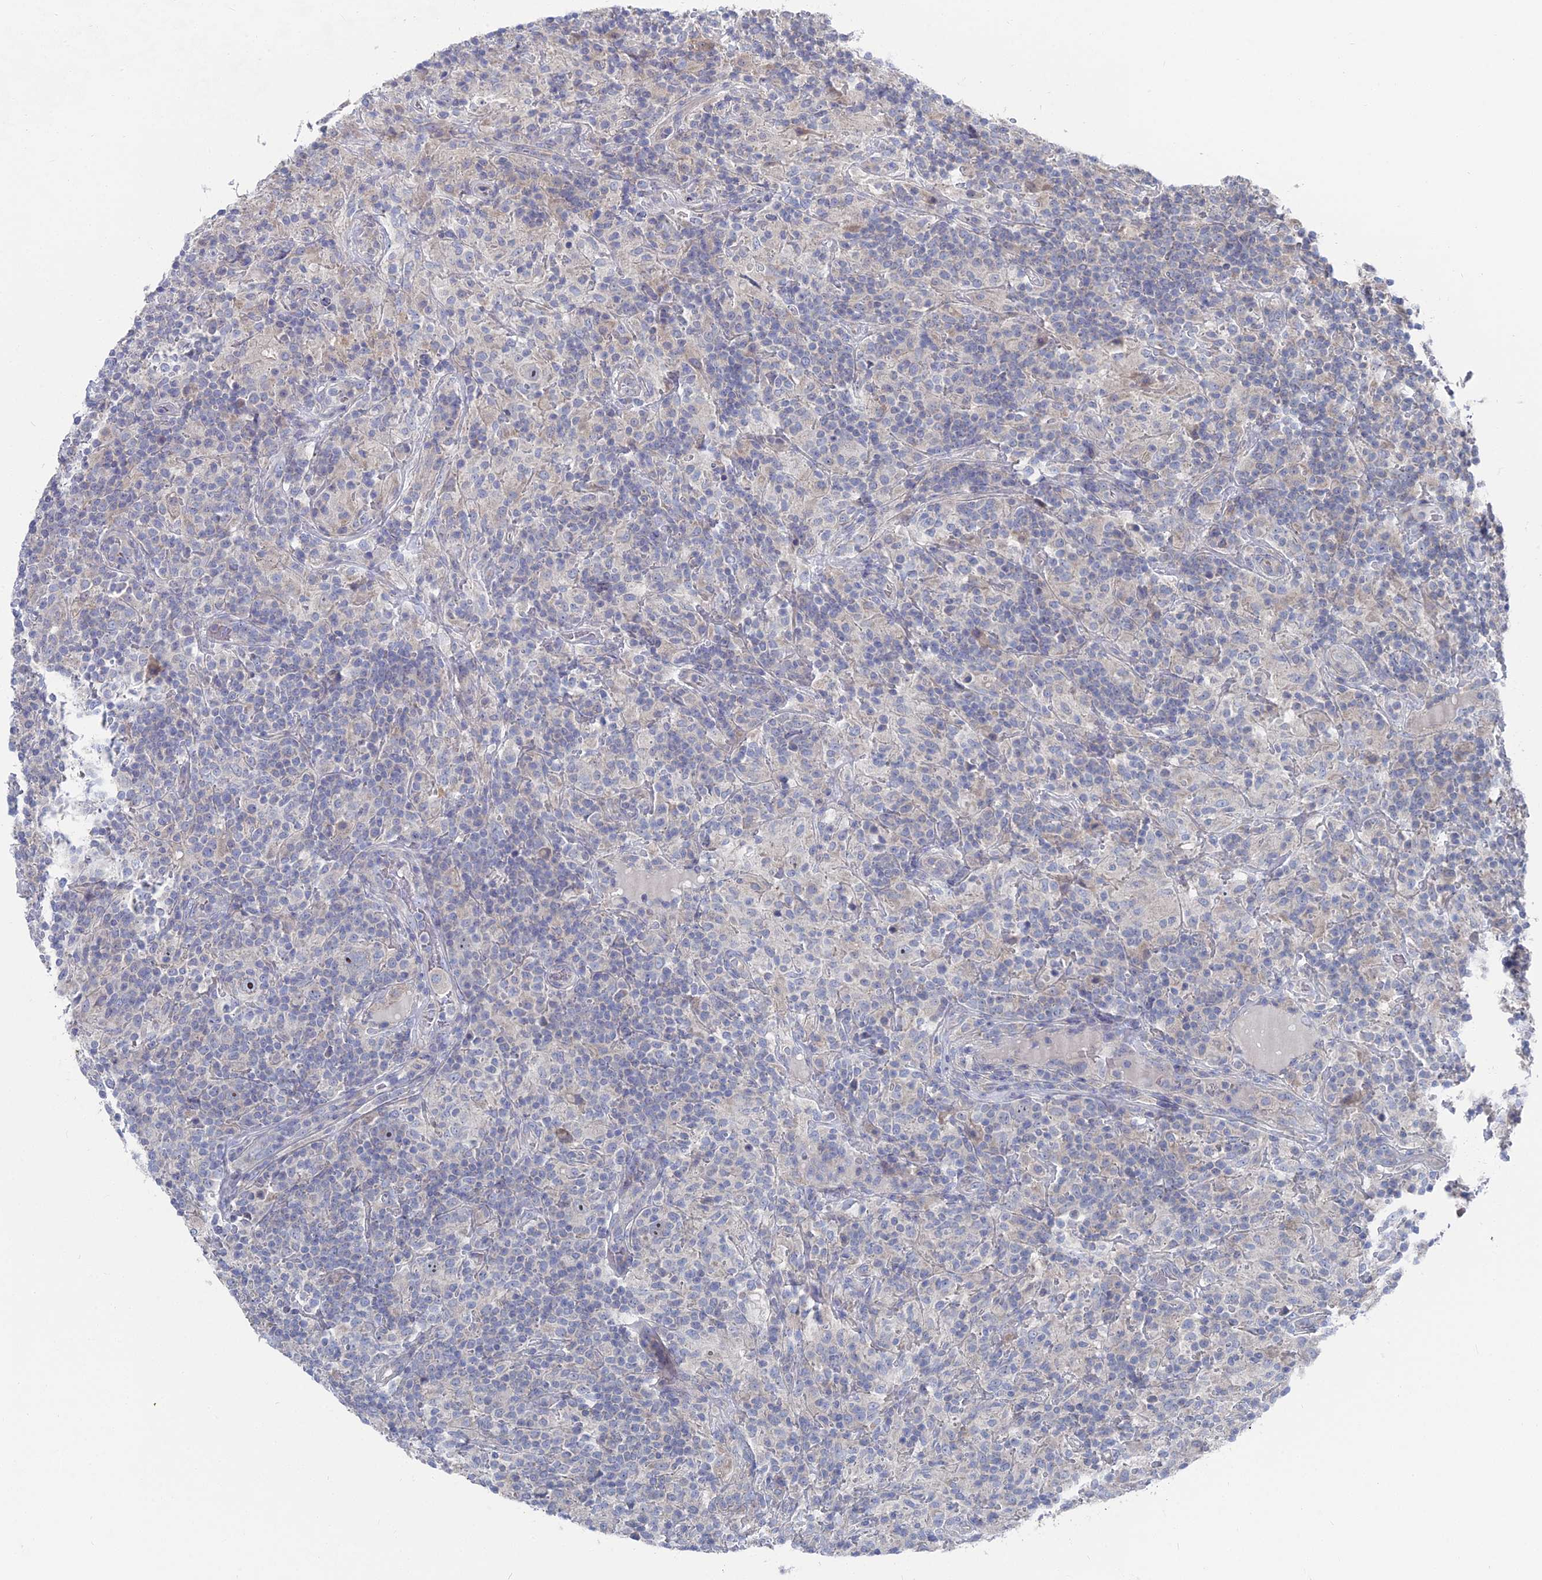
{"staining": {"intensity": "negative", "quantity": "none", "location": "none"}, "tissue": "lymphoma", "cell_type": "Tumor cells", "image_type": "cancer", "snomed": [{"axis": "morphology", "description": "Hodgkin's disease, NOS"}, {"axis": "topography", "description": "Lymph node"}], "caption": "The micrograph reveals no staining of tumor cells in Hodgkin's disease.", "gene": "CCDC149", "patient": {"sex": "male", "age": 70}}